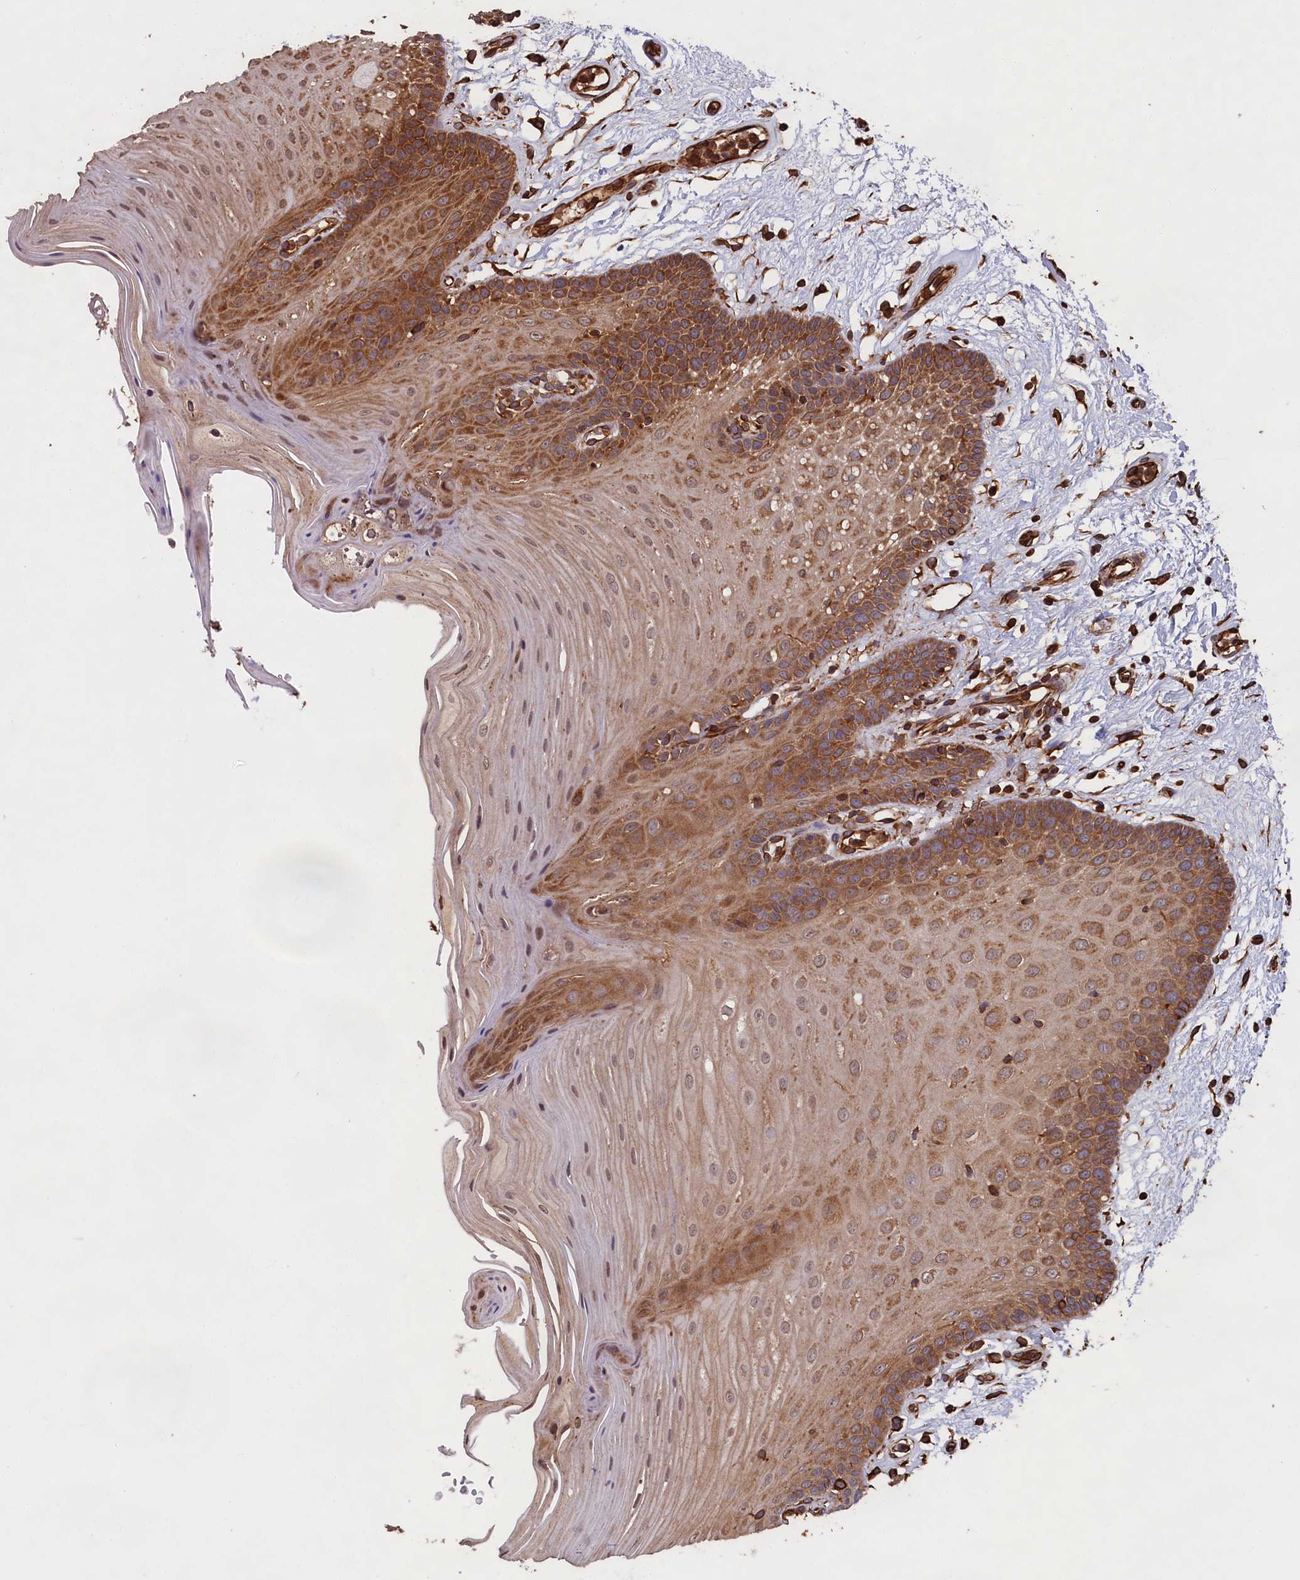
{"staining": {"intensity": "strong", "quantity": "<25%", "location": "cytoplasmic/membranous"}, "tissue": "oral mucosa", "cell_type": "Squamous epithelial cells", "image_type": "normal", "snomed": [{"axis": "morphology", "description": "Normal tissue, NOS"}, {"axis": "morphology", "description": "Squamous cell carcinoma, NOS"}, {"axis": "topography", "description": "Skeletal muscle"}, {"axis": "topography", "description": "Oral tissue"}, {"axis": "topography", "description": "Head-Neck"}], "caption": "This photomicrograph demonstrates benign oral mucosa stained with IHC to label a protein in brown. The cytoplasmic/membranous of squamous epithelial cells show strong positivity for the protein. Nuclei are counter-stained blue.", "gene": "CCDC124", "patient": {"sex": "male", "age": 71}}